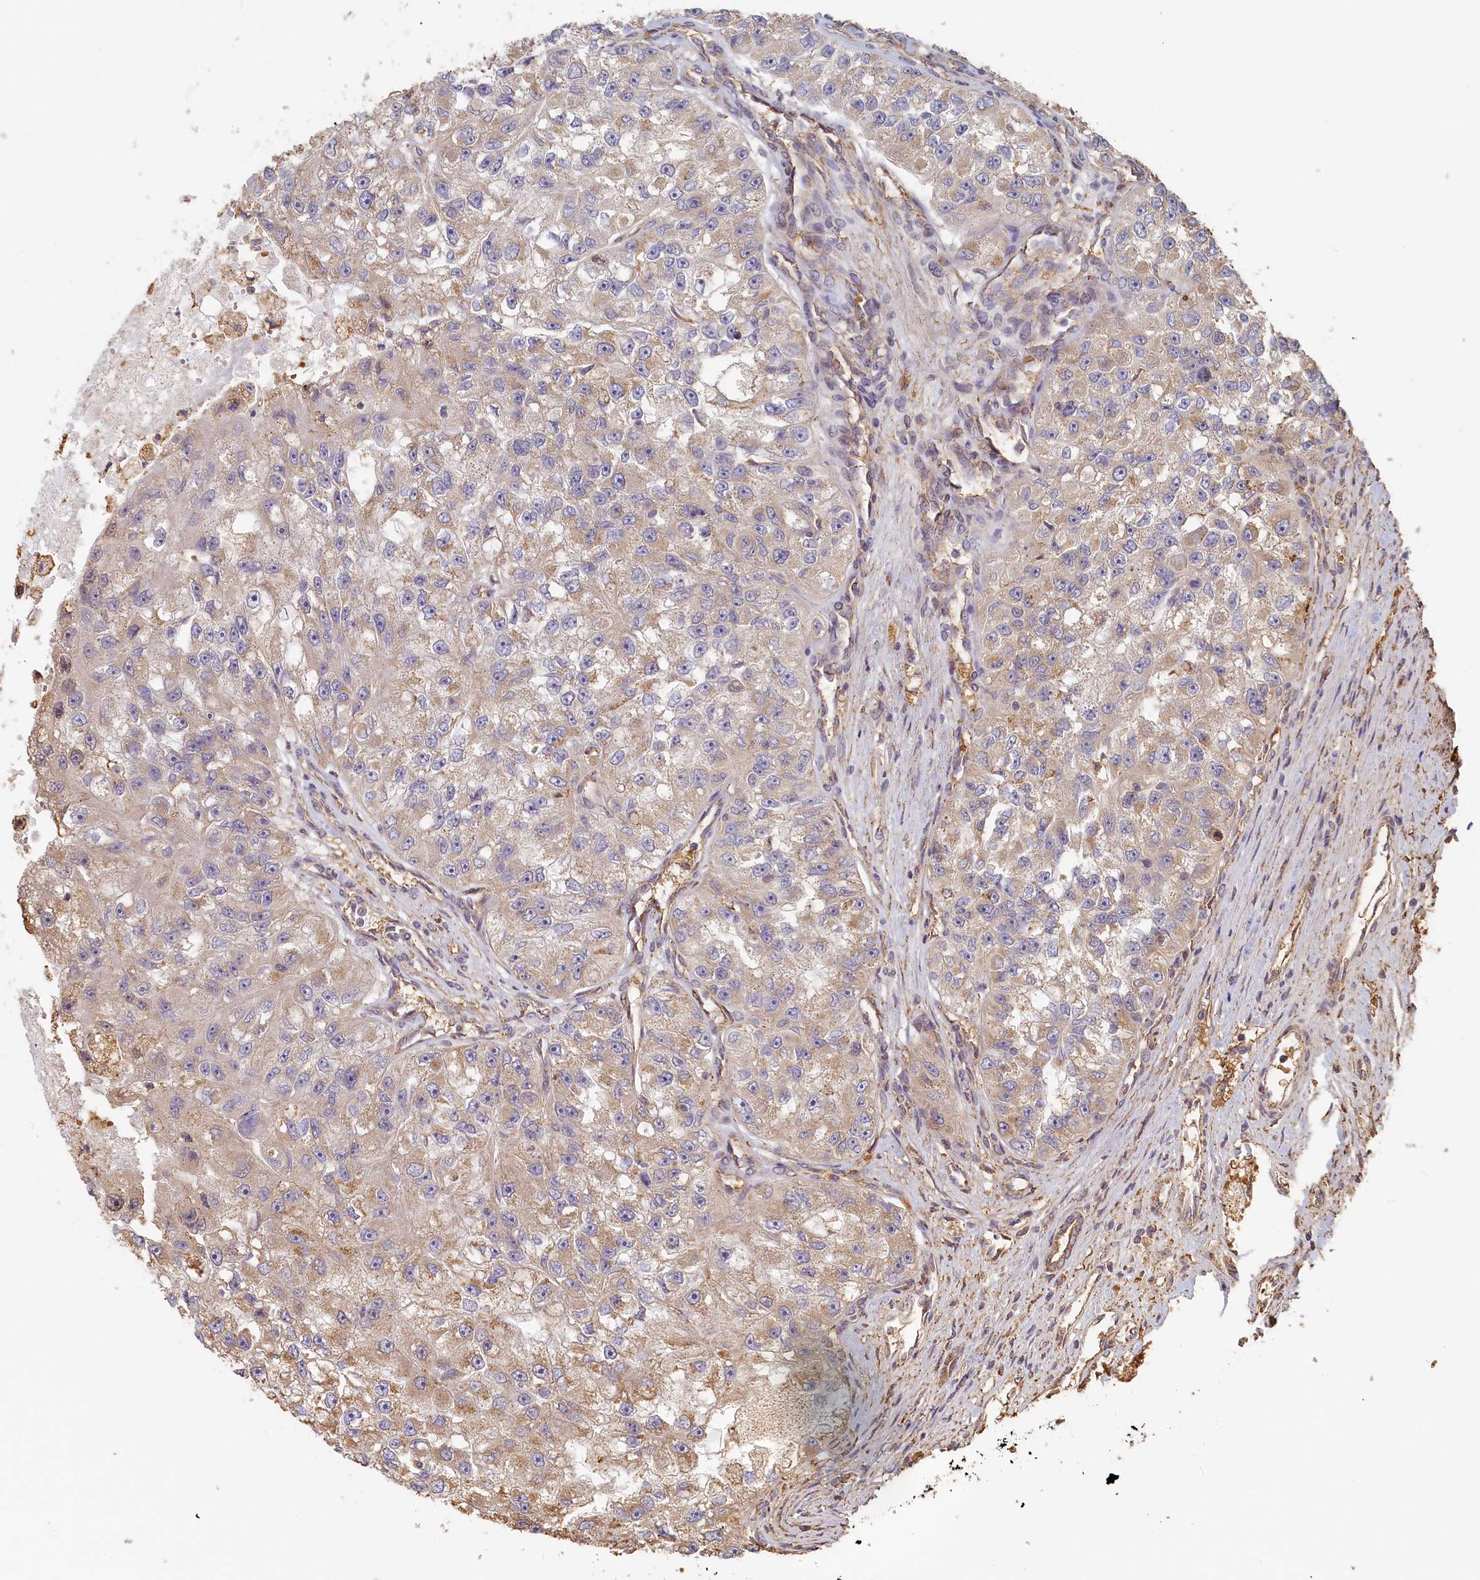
{"staining": {"intensity": "moderate", "quantity": "<25%", "location": "cytoplasmic/membranous"}, "tissue": "renal cancer", "cell_type": "Tumor cells", "image_type": "cancer", "snomed": [{"axis": "morphology", "description": "Adenocarcinoma, NOS"}, {"axis": "topography", "description": "Kidney"}], "caption": "Tumor cells demonstrate moderate cytoplasmic/membranous expression in about <25% of cells in adenocarcinoma (renal). The protein is shown in brown color, while the nuclei are stained blue.", "gene": "STX16", "patient": {"sex": "male", "age": 63}}